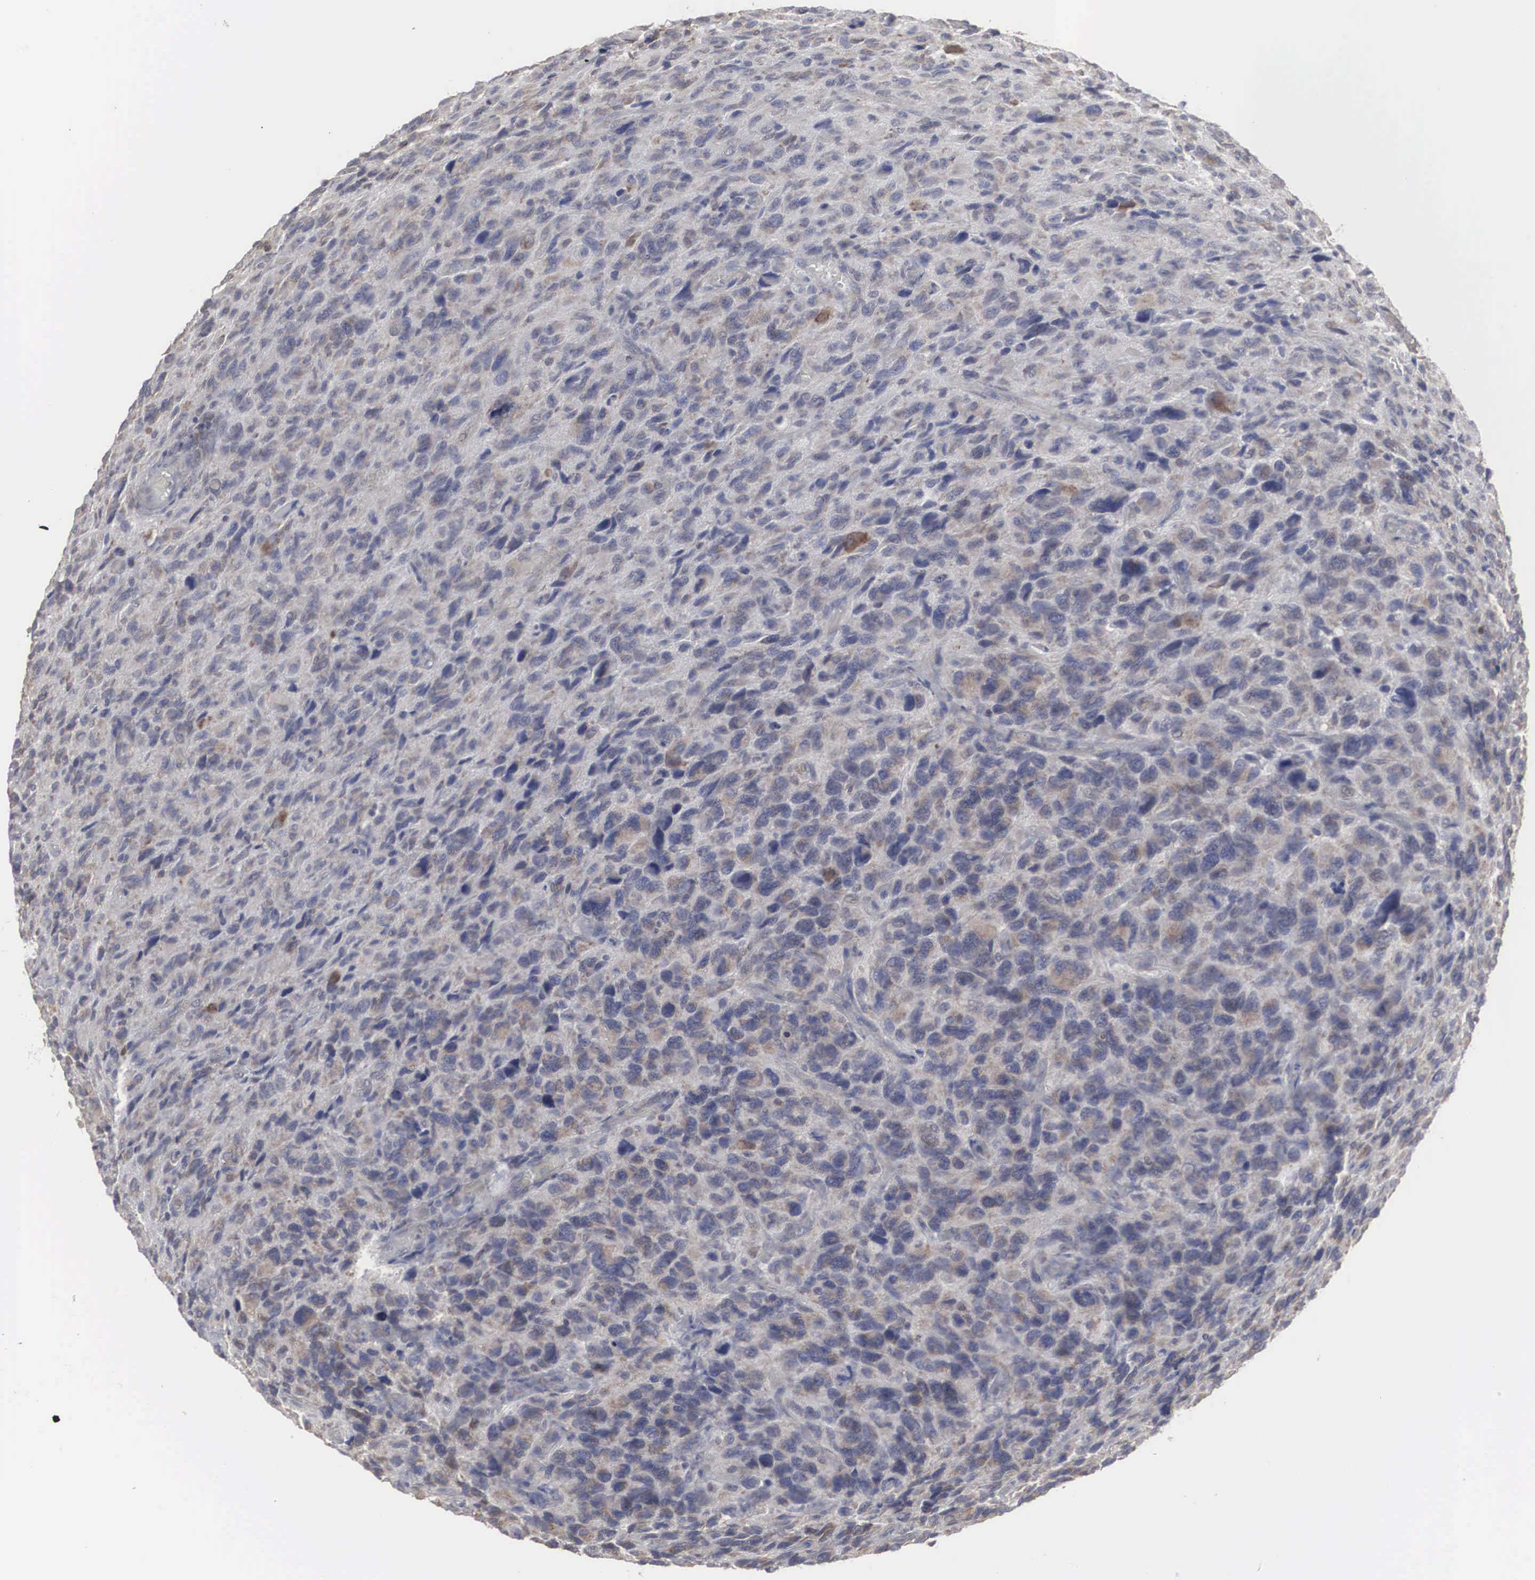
{"staining": {"intensity": "weak", "quantity": "<25%", "location": "cytoplasmic/membranous"}, "tissue": "glioma", "cell_type": "Tumor cells", "image_type": "cancer", "snomed": [{"axis": "morphology", "description": "Glioma, malignant, High grade"}, {"axis": "topography", "description": "Brain"}], "caption": "Immunohistochemical staining of malignant glioma (high-grade) demonstrates no significant expression in tumor cells.", "gene": "MIA2", "patient": {"sex": "female", "age": 60}}